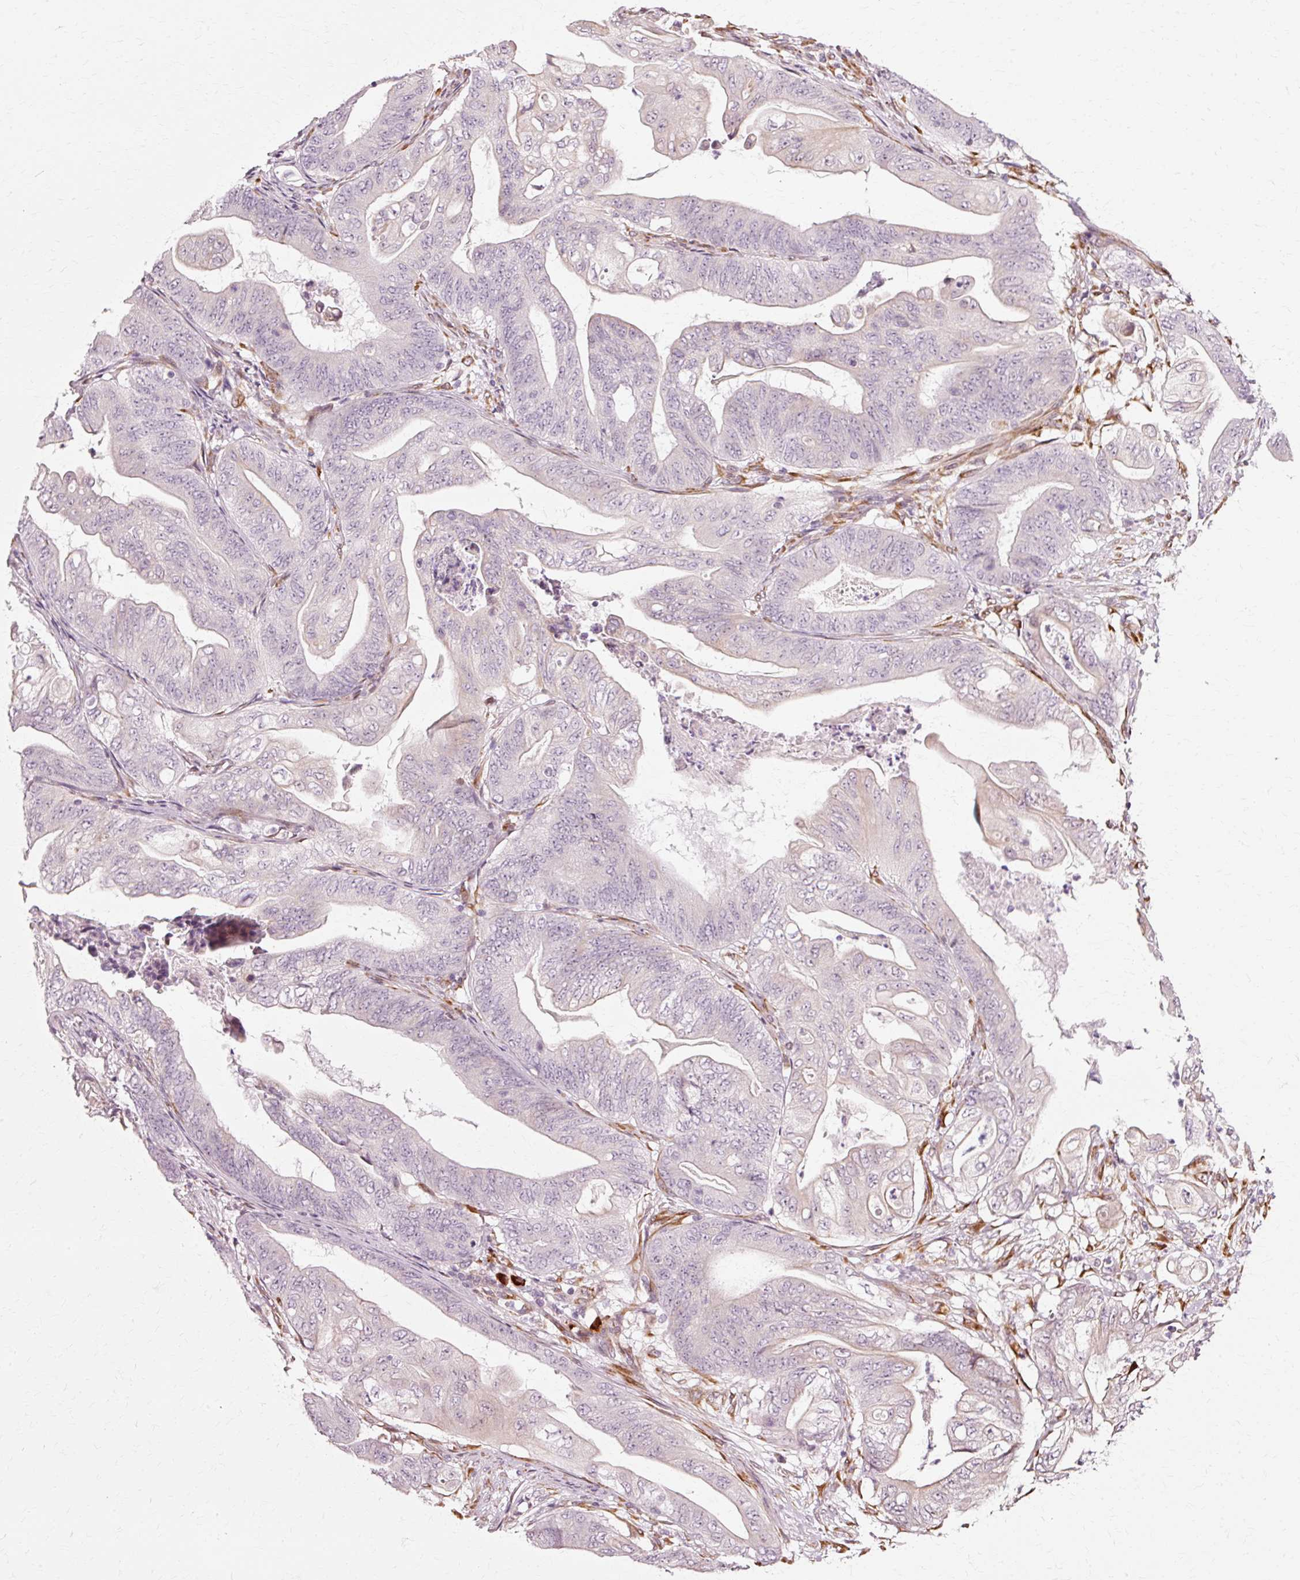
{"staining": {"intensity": "negative", "quantity": "none", "location": "none"}, "tissue": "stomach cancer", "cell_type": "Tumor cells", "image_type": "cancer", "snomed": [{"axis": "morphology", "description": "Adenocarcinoma, NOS"}, {"axis": "topography", "description": "Stomach"}], "caption": "Tumor cells show no significant positivity in stomach adenocarcinoma. (Immunohistochemistry, brightfield microscopy, high magnification).", "gene": "RGPD5", "patient": {"sex": "female", "age": 73}}